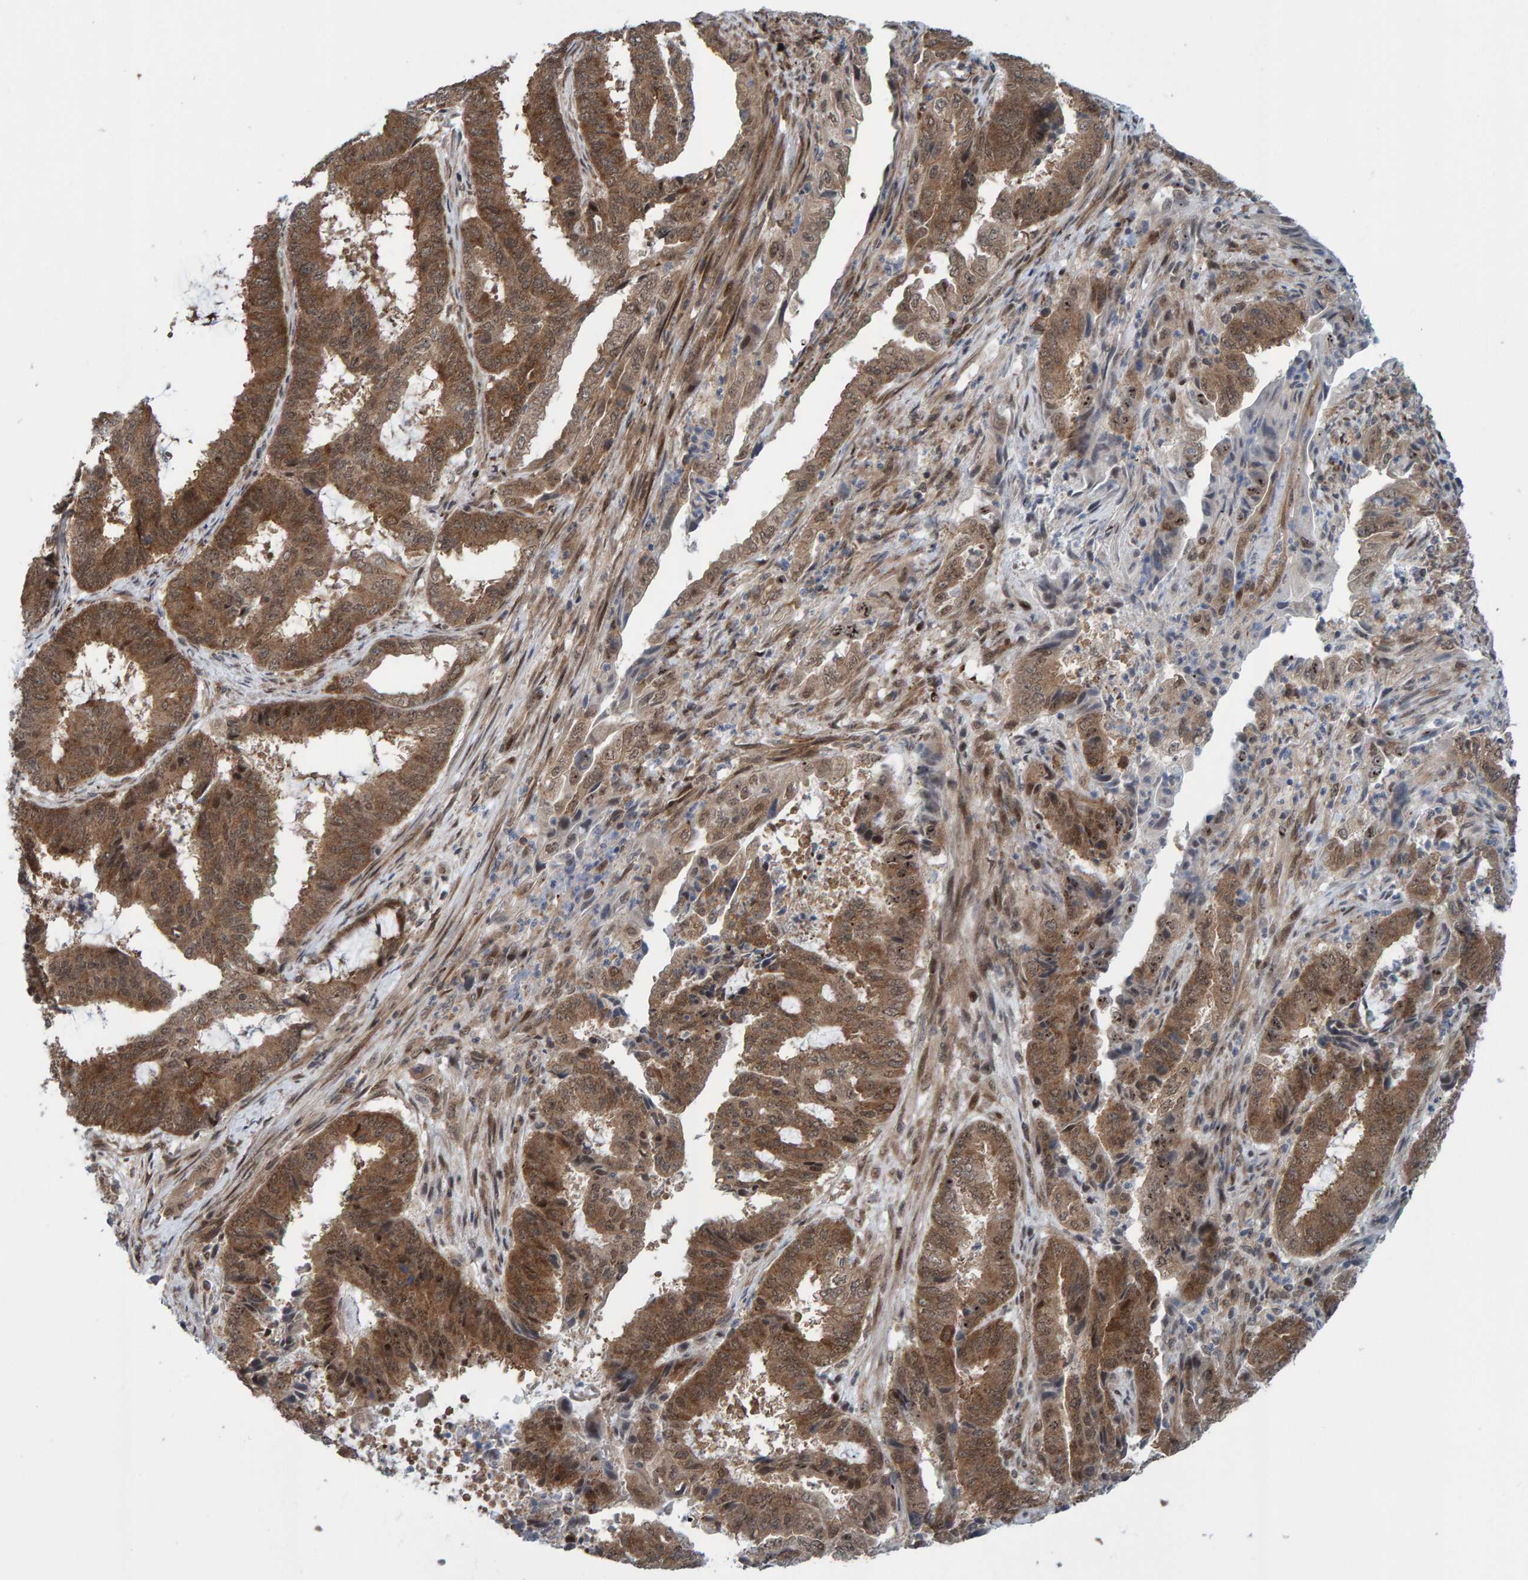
{"staining": {"intensity": "moderate", "quantity": ">75%", "location": "cytoplasmic/membranous"}, "tissue": "endometrial cancer", "cell_type": "Tumor cells", "image_type": "cancer", "snomed": [{"axis": "morphology", "description": "Adenocarcinoma, NOS"}, {"axis": "topography", "description": "Endometrium"}], "caption": "A high-resolution histopathology image shows immunohistochemistry staining of endometrial cancer, which displays moderate cytoplasmic/membranous staining in approximately >75% of tumor cells.", "gene": "ZNF366", "patient": {"sex": "female", "age": 51}}